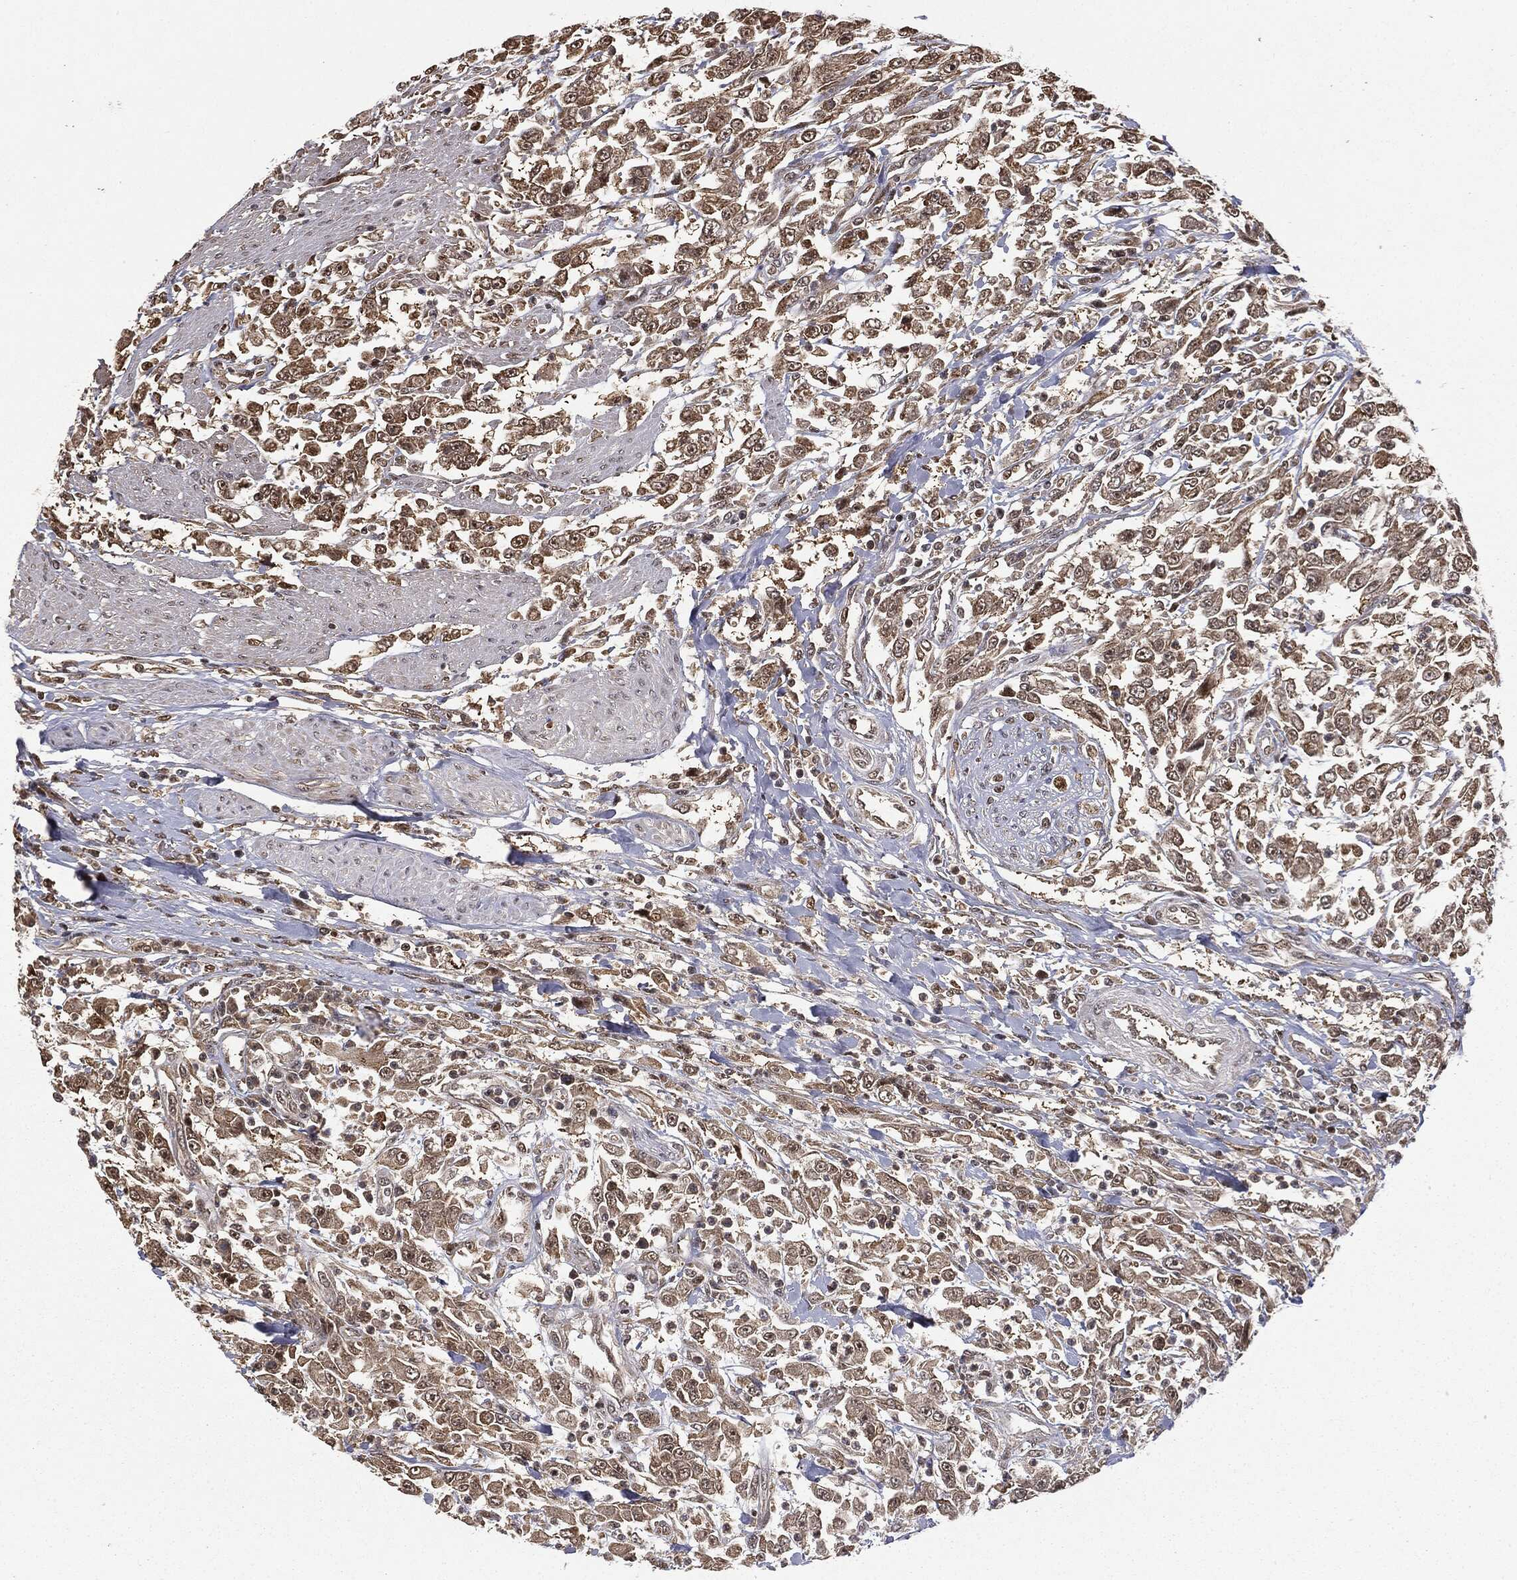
{"staining": {"intensity": "moderate", "quantity": ">75%", "location": "cytoplasmic/membranous"}, "tissue": "urothelial cancer", "cell_type": "Tumor cells", "image_type": "cancer", "snomed": [{"axis": "morphology", "description": "Urothelial carcinoma, High grade"}, {"axis": "topography", "description": "Urinary bladder"}], "caption": "High-grade urothelial carcinoma stained with a protein marker demonstrates moderate staining in tumor cells.", "gene": "ZNHIT6", "patient": {"sex": "male", "age": 46}}